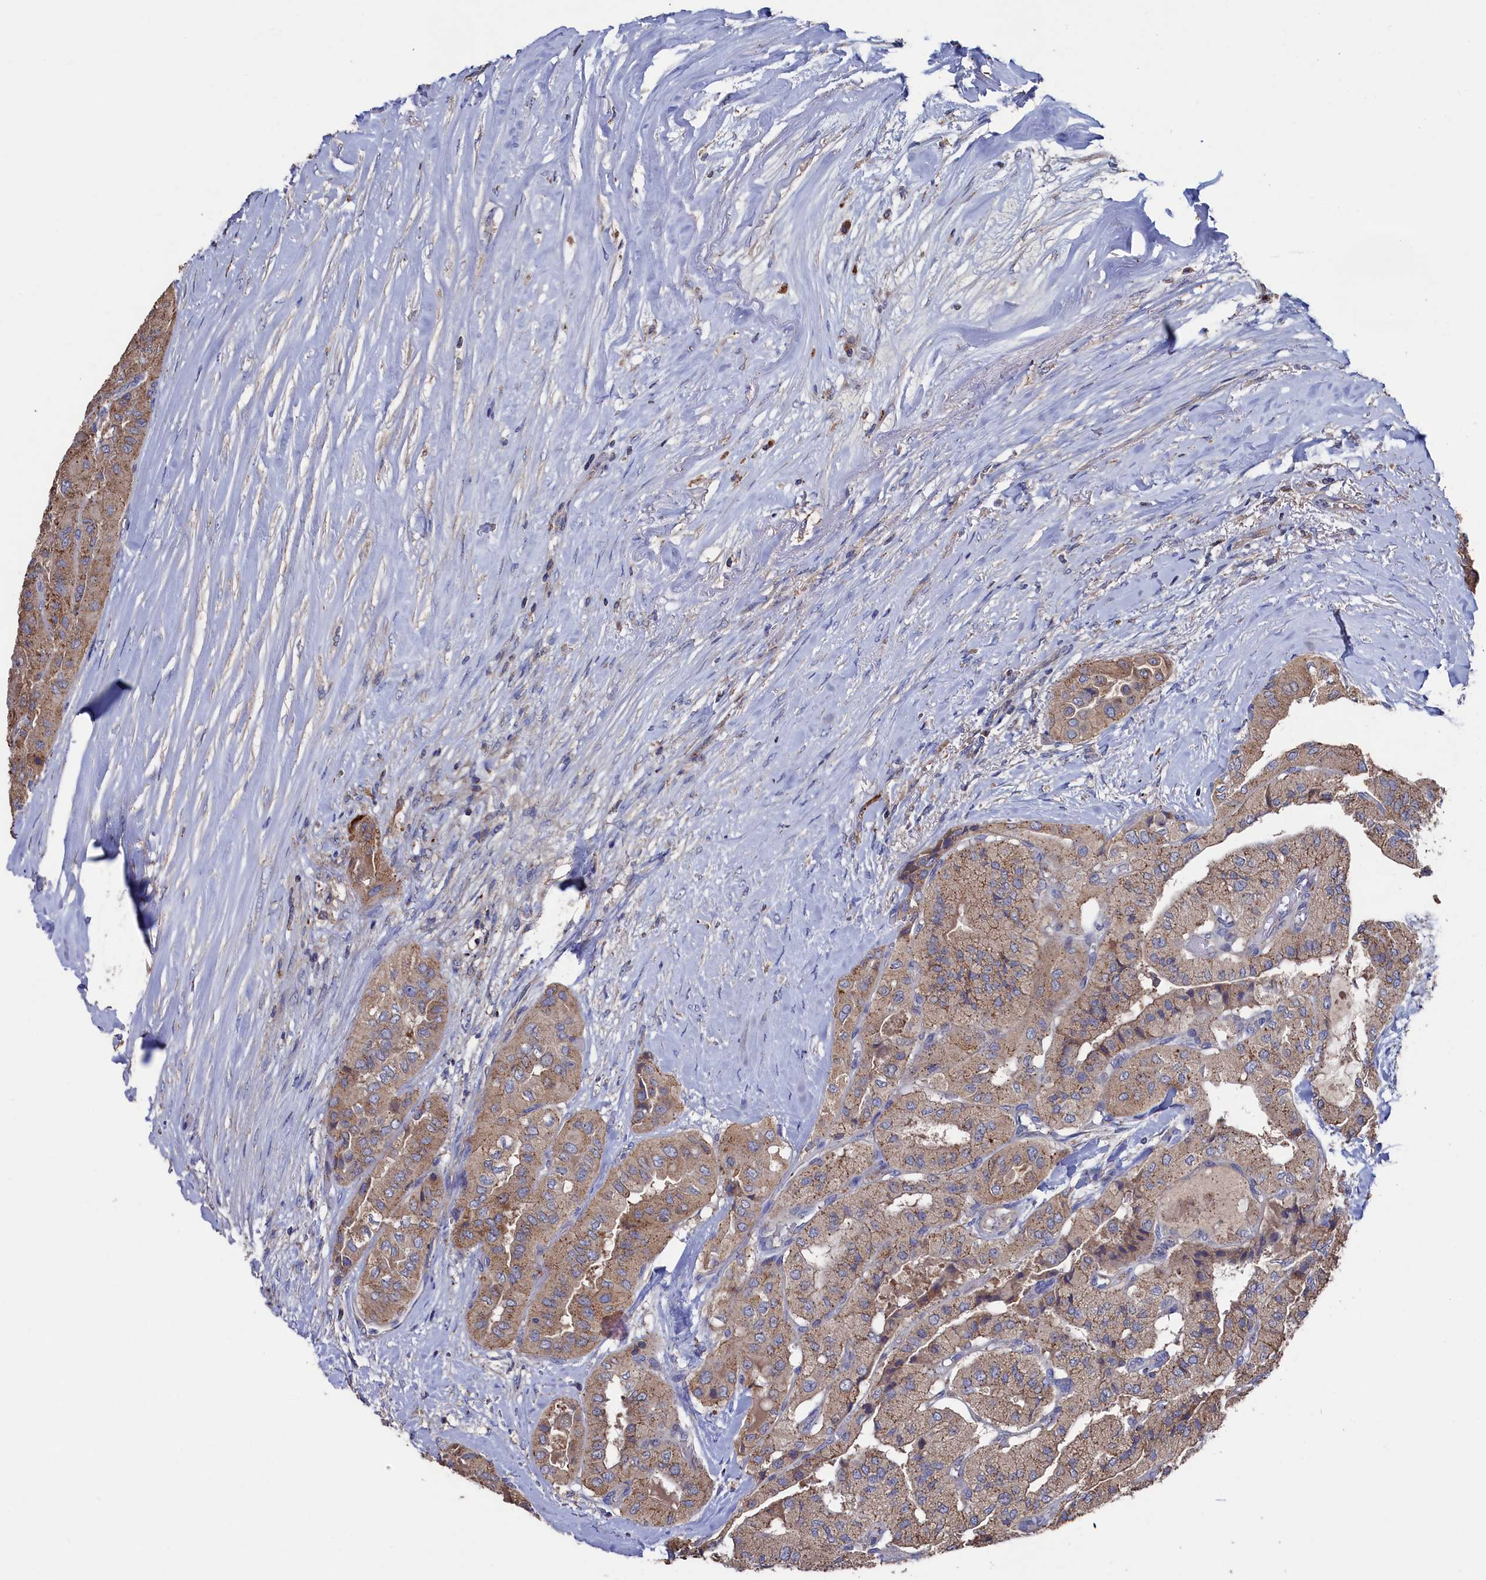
{"staining": {"intensity": "moderate", "quantity": ">75%", "location": "cytoplasmic/membranous"}, "tissue": "thyroid cancer", "cell_type": "Tumor cells", "image_type": "cancer", "snomed": [{"axis": "morphology", "description": "Papillary adenocarcinoma, NOS"}, {"axis": "topography", "description": "Thyroid gland"}], "caption": "A micrograph showing moderate cytoplasmic/membranous staining in approximately >75% of tumor cells in thyroid cancer, as visualized by brown immunohistochemical staining.", "gene": "TK2", "patient": {"sex": "female", "age": 59}}